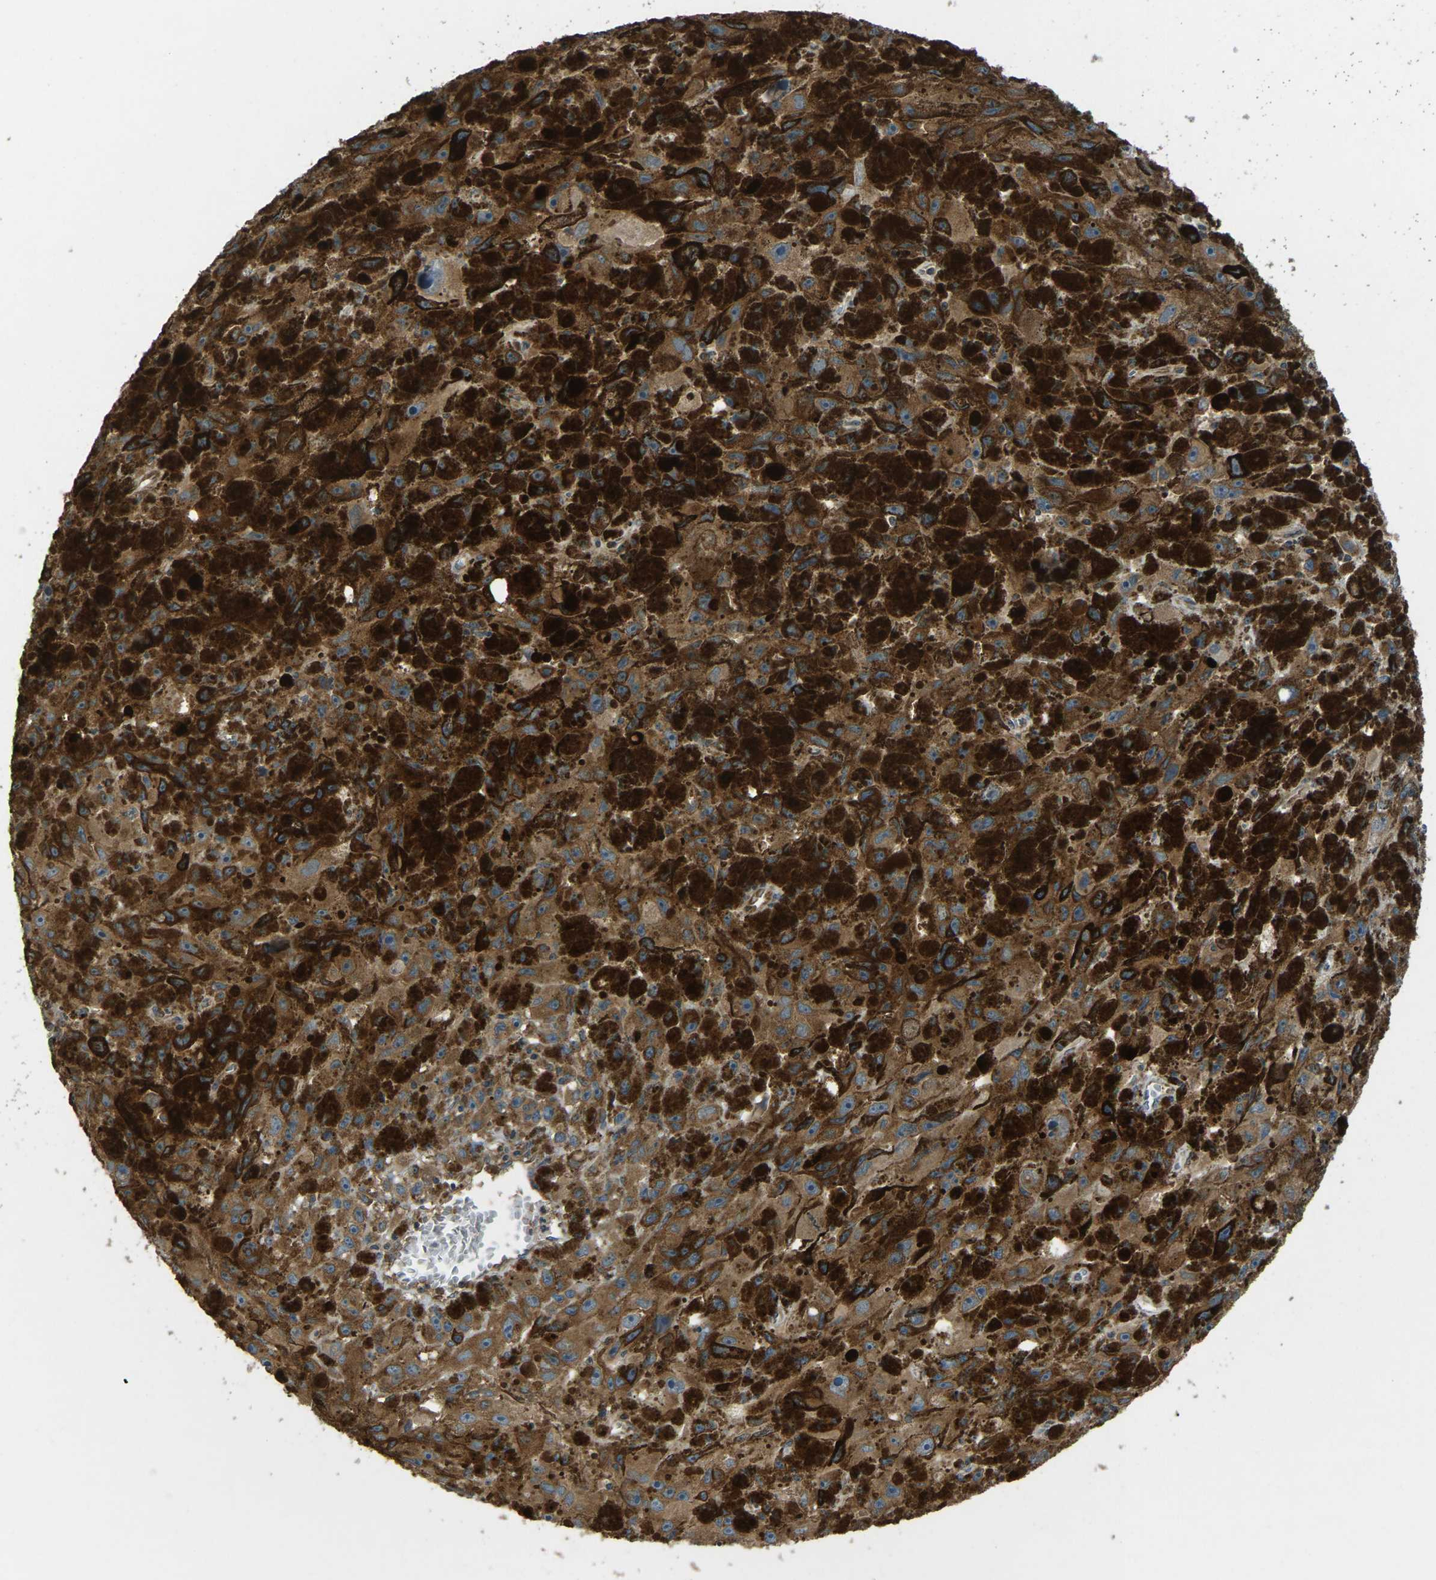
{"staining": {"intensity": "moderate", "quantity": ">75%", "location": "cytoplasmic/membranous"}, "tissue": "melanoma", "cell_type": "Tumor cells", "image_type": "cancer", "snomed": [{"axis": "morphology", "description": "Malignant melanoma, NOS"}, {"axis": "topography", "description": "Skin"}], "caption": "Malignant melanoma stained for a protein (brown) shows moderate cytoplasmic/membranous positive positivity in approximately >75% of tumor cells.", "gene": "AIMP1", "patient": {"sex": "female", "age": 104}}